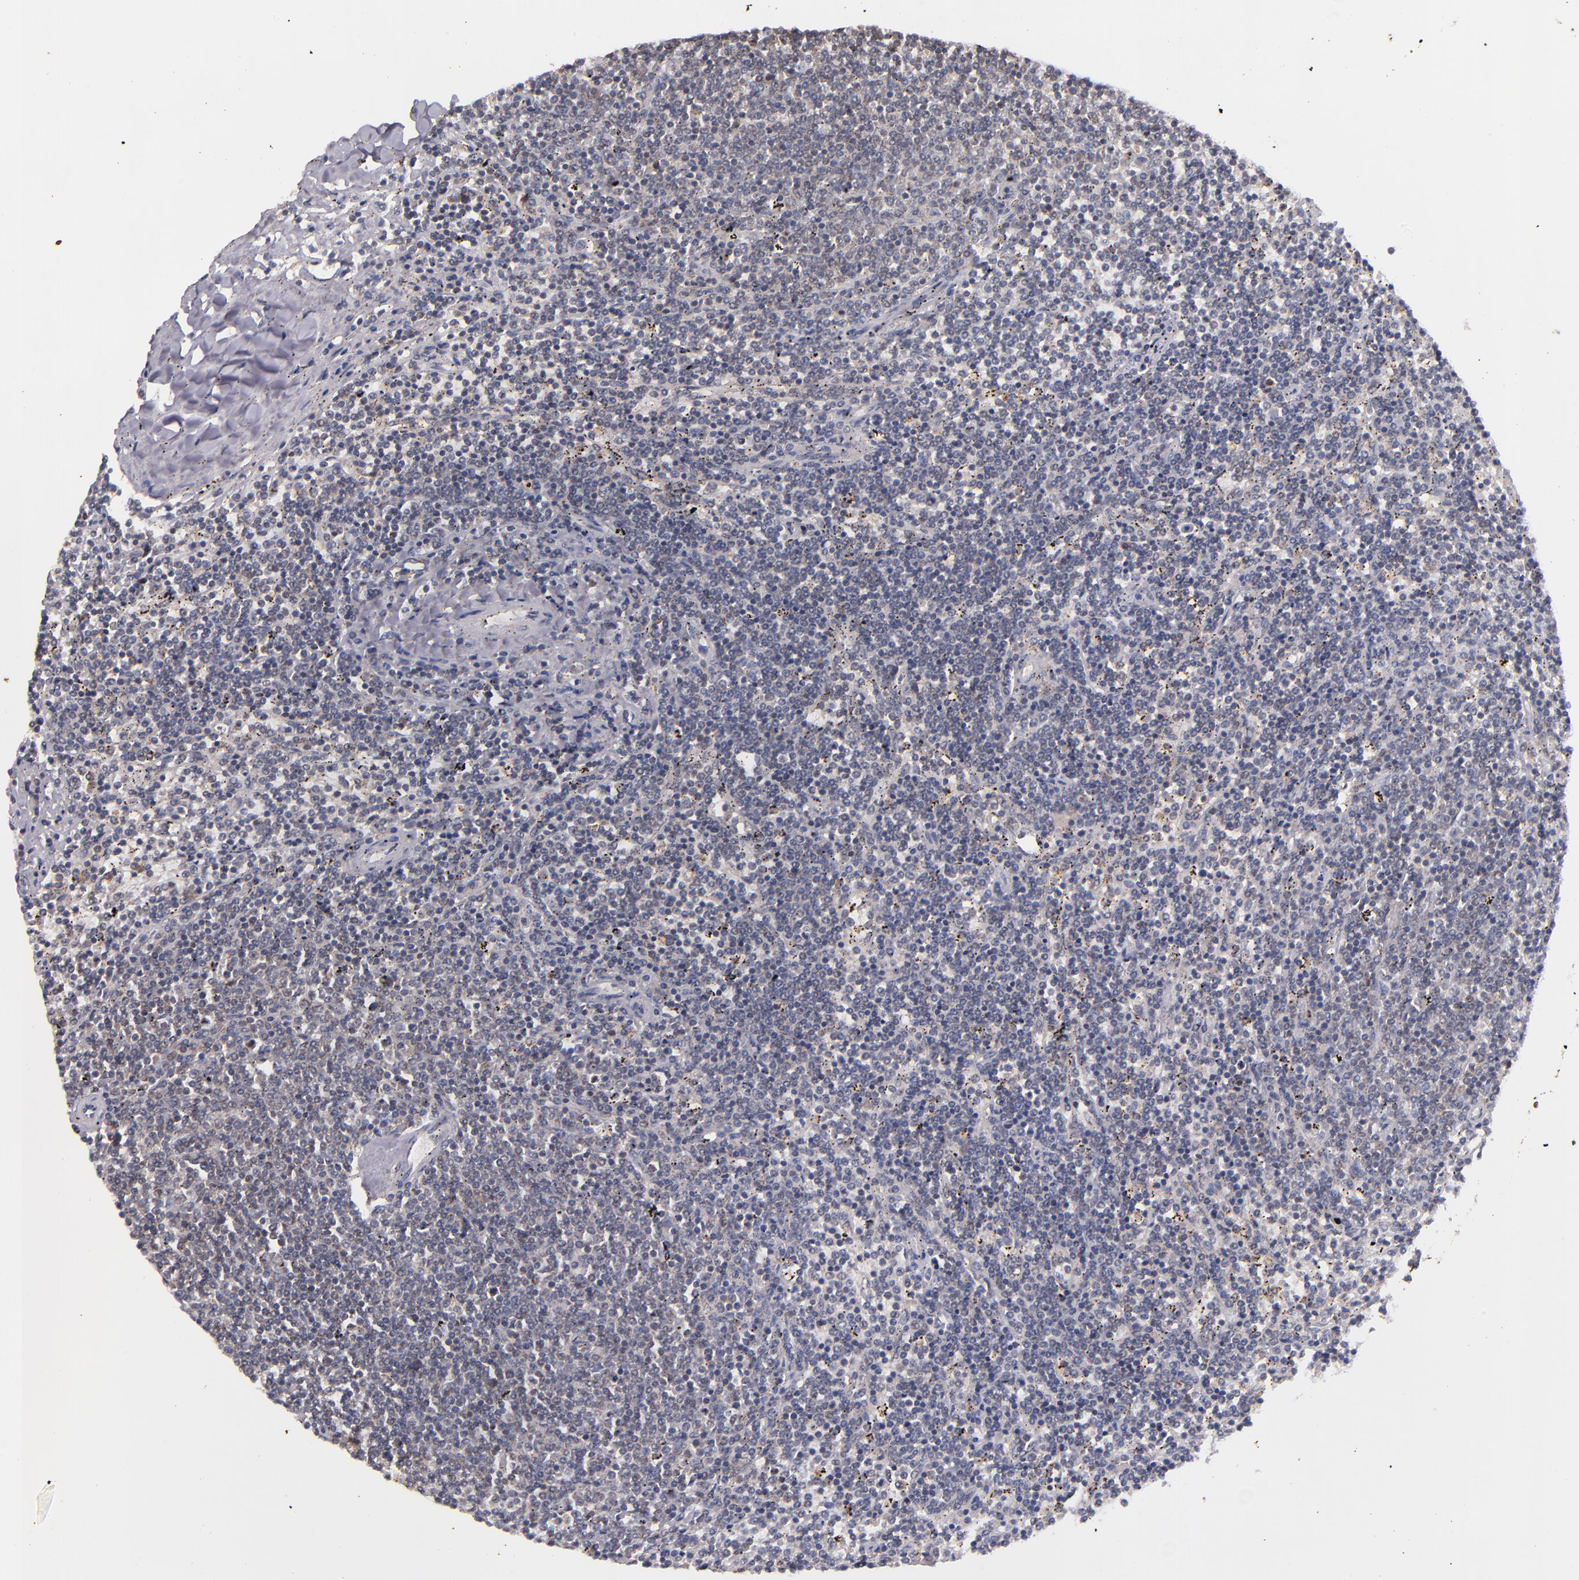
{"staining": {"intensity": "negative", "quantity": "none", "location": "none"}, "tissue": "lymphoma", "cell_type": "Tumor cells", "image_type": "cancer", "snomed": [{"axis": "morphology", "description": "Malignant lymphoma, non-Hodgkin's type, Low grade"}, {"axis": "topography", "description": "Spleen"}], "caption": "Immunohistochemistry image of neoplastic tissue: low-grade malignant lymphoma, non-Hodgkin's type stained with DAB (3,3'-diaminobenzidine) shows no significant protein expression in tumor cells. Nuclei are stained in blue.", "gene": "SYP", "patient": {"sex": "female", "age": 50}}